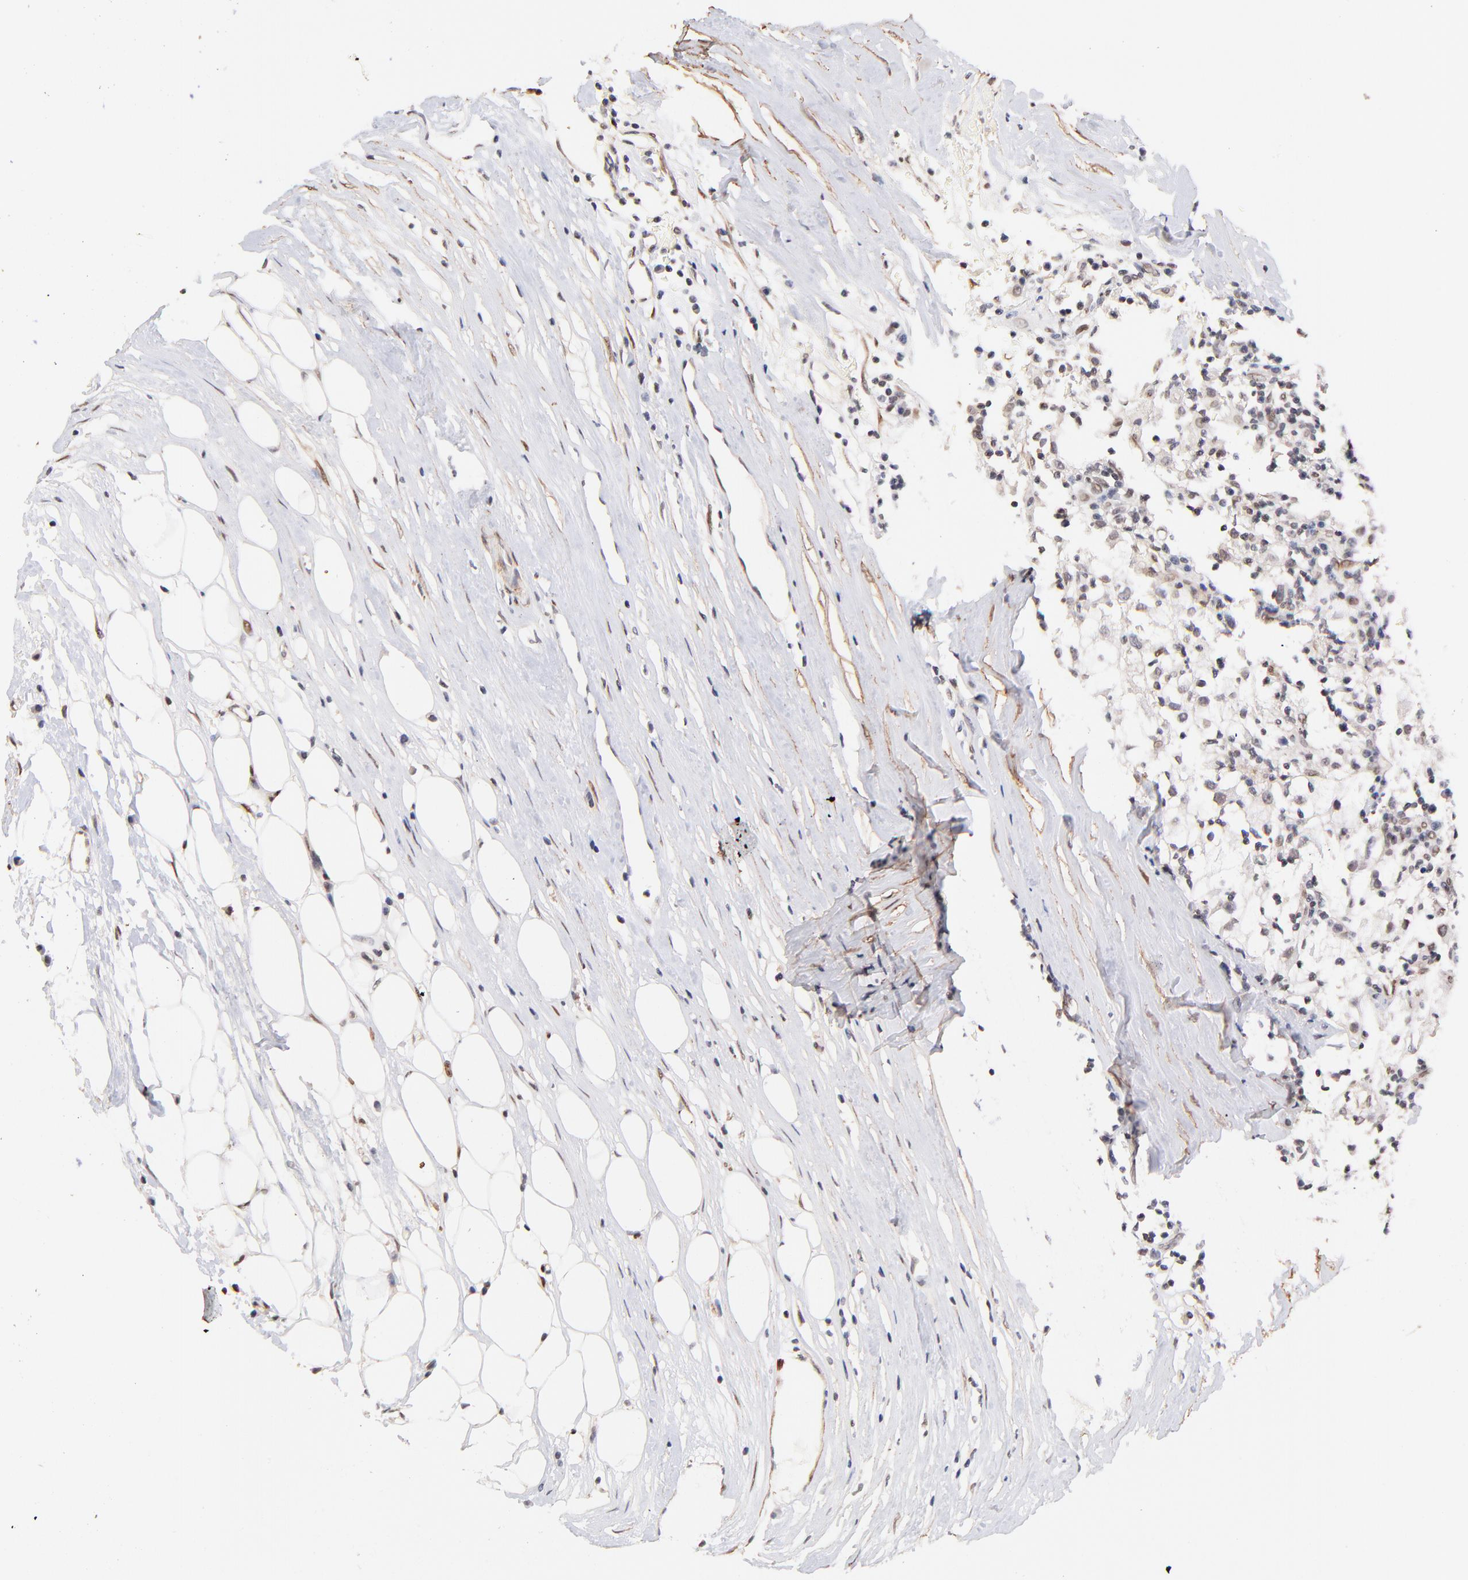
{"staining": {"intensity": "weak", "quantity": "<25%", "location": "cytoplasmic/membranous,nuclear"}, "tissue": "renal cancer", "cell_type": "Tumor cells", "image_type": "cancer", "snomed": [{"axis": "morphology", "description": "Adenocarcinoma, NOS"}, {"axis": "topography", "description": "Kidney"}], "caption": "A histopathology image of renal cancer stained for a protein exhibits no brown staining in tumor cells.", "gene": "ZFP92", "patient": {"sex": "male", "age": 82}}